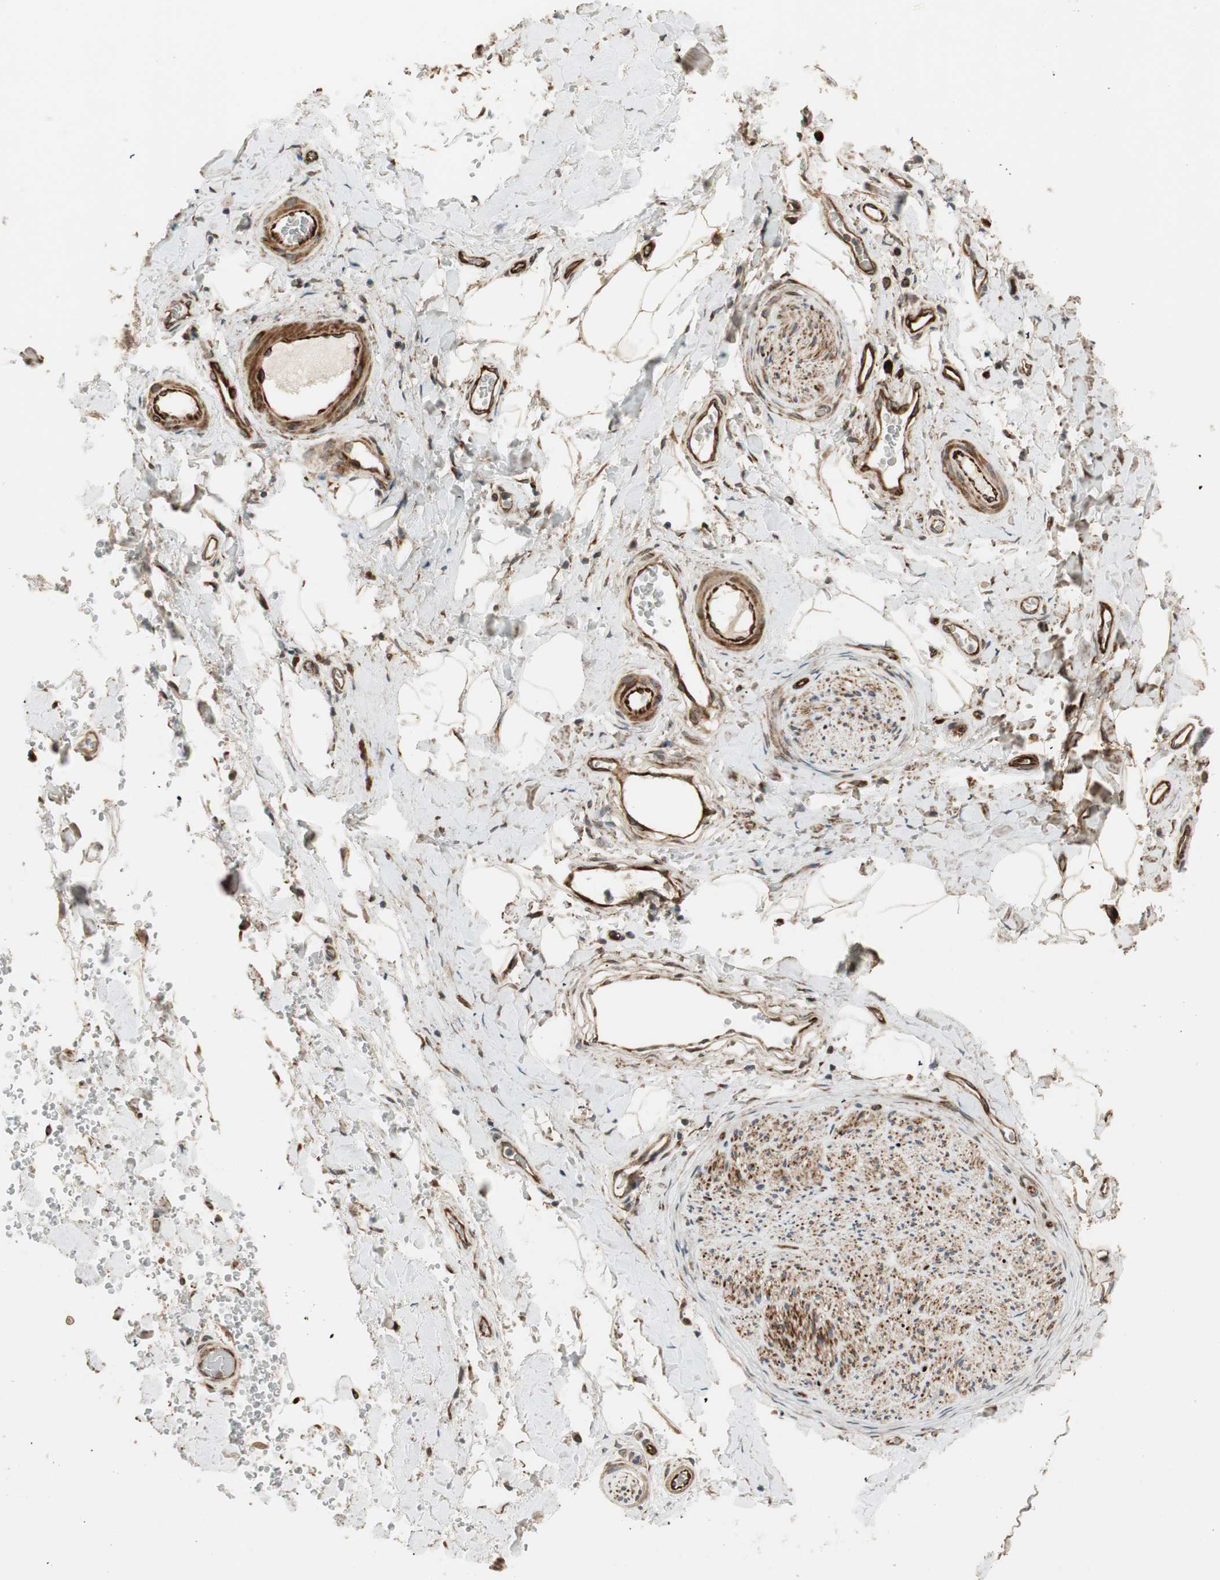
{"staining": {"intensity": "moderate", "quantity": ">75%", "location": "cytoplasmic/membranous"}, "tissue": "adipose tissue", "cell_type": "Adipocytes", "image_type": "normal", "snomed": [{"axis": "morphology", "description": "Normal tissue, NOS"}, {"axis": "morphology", "description": "Carcinoma, NOS"}, {"axis": "topography", "description": "Pancreas"}, {"axis": "topography", "description": "Peripheral nerve tissue"}], "caption": "Adipose tissue stained with a protein marker demonstrates moderate staining in adipocytes.", "gene": "PPP2R5E", "patient": {"sex": "female", "age": 29}}